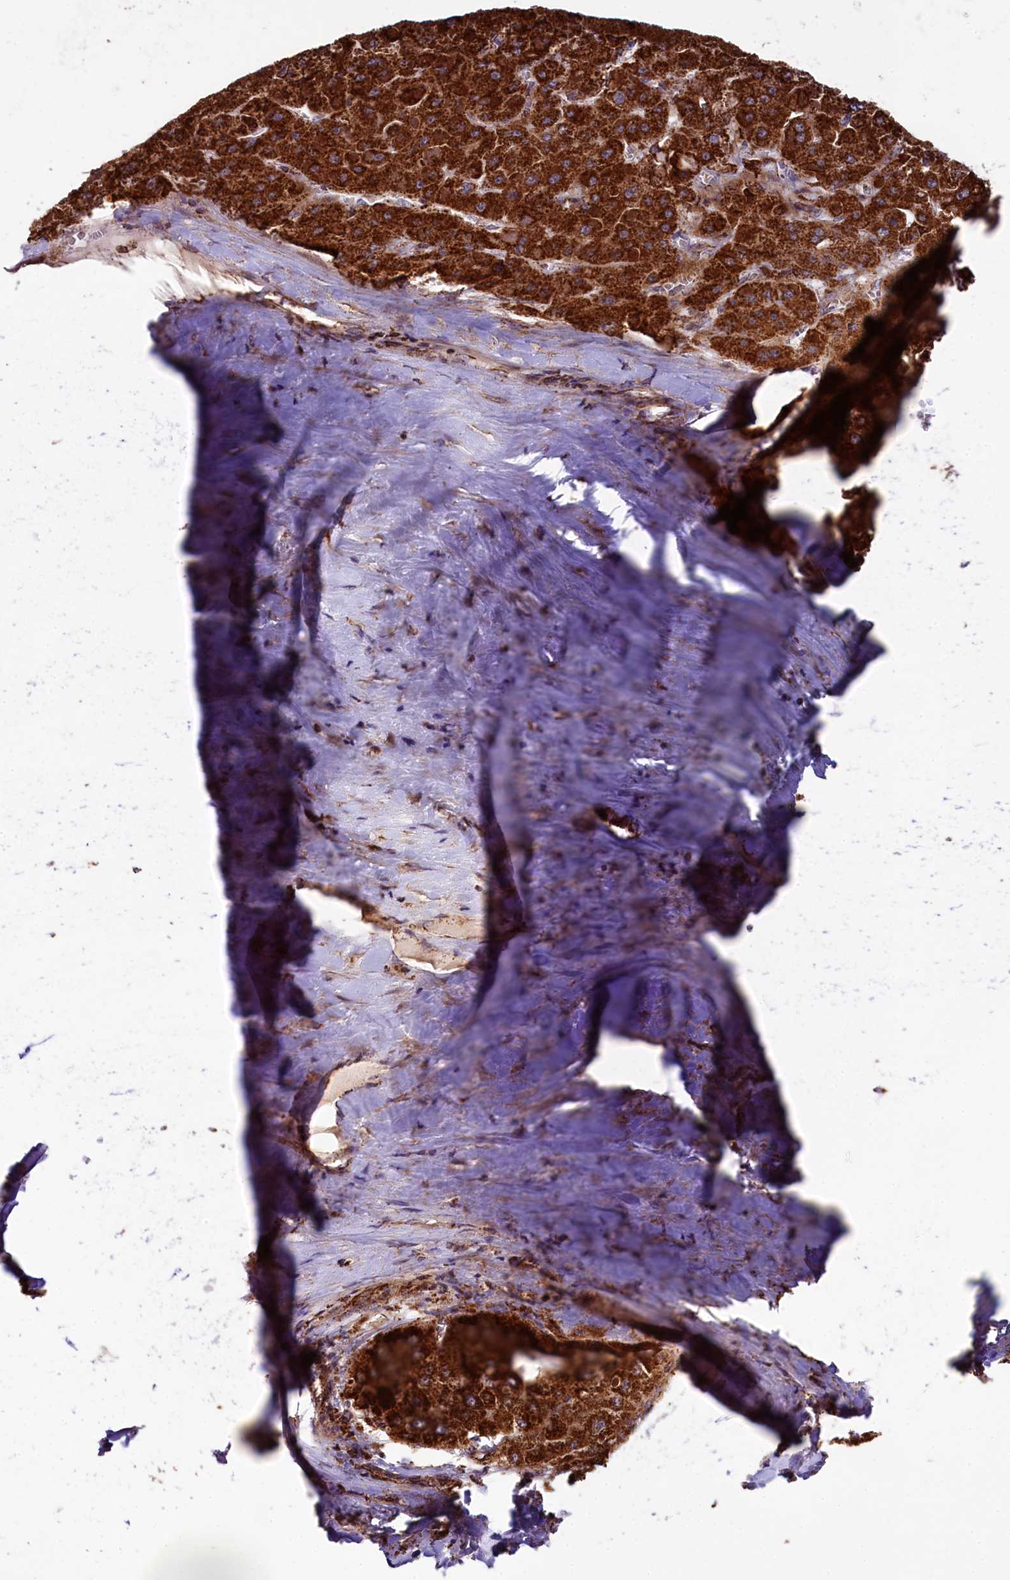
{"staining": {"intensity": "strong", "quantity": ">75%", "location": "cytoplasmic/membranous"}, "tissue": "liver cancer", "cell_type": "Tumor cells", "image_type": "cancer", "snomed": [{"axis": "morphology", "description": "Carcinoma, Hepatocellular, NOS"}, {"axis": "topography", "description": "Liver"}], "caption": "A histopathology image of human liver cancer stained for a protein shows strong cytoplasmic/membranous brown staining in tumor cells.", "gene": "KLC2", "patient": {"sex": "female", "age": 73}}